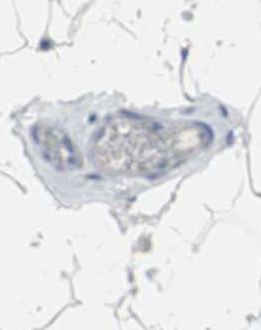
{"staining": {"intensity": "negative", "quantity": "none", "location": "none"}, "tissue": "adipose tissue", "cell_type": "Adipocytes", "image_type": "normal", "snomed": [{"axis": "morphology", "description": "Normal tissue, NOS"}, {"axis": "topography", "description": "Breast"}, {"axis": "topography", "description": "Adipose tissue"}], "caption": "Adipocytes are negative for protein expression in benign human adipose tissue. (Immunohistochemistry (ihc), brightfield microscopy, high magnification).", "gene": "ULBP1", "patient": {"sex": "female", "age": 25}}